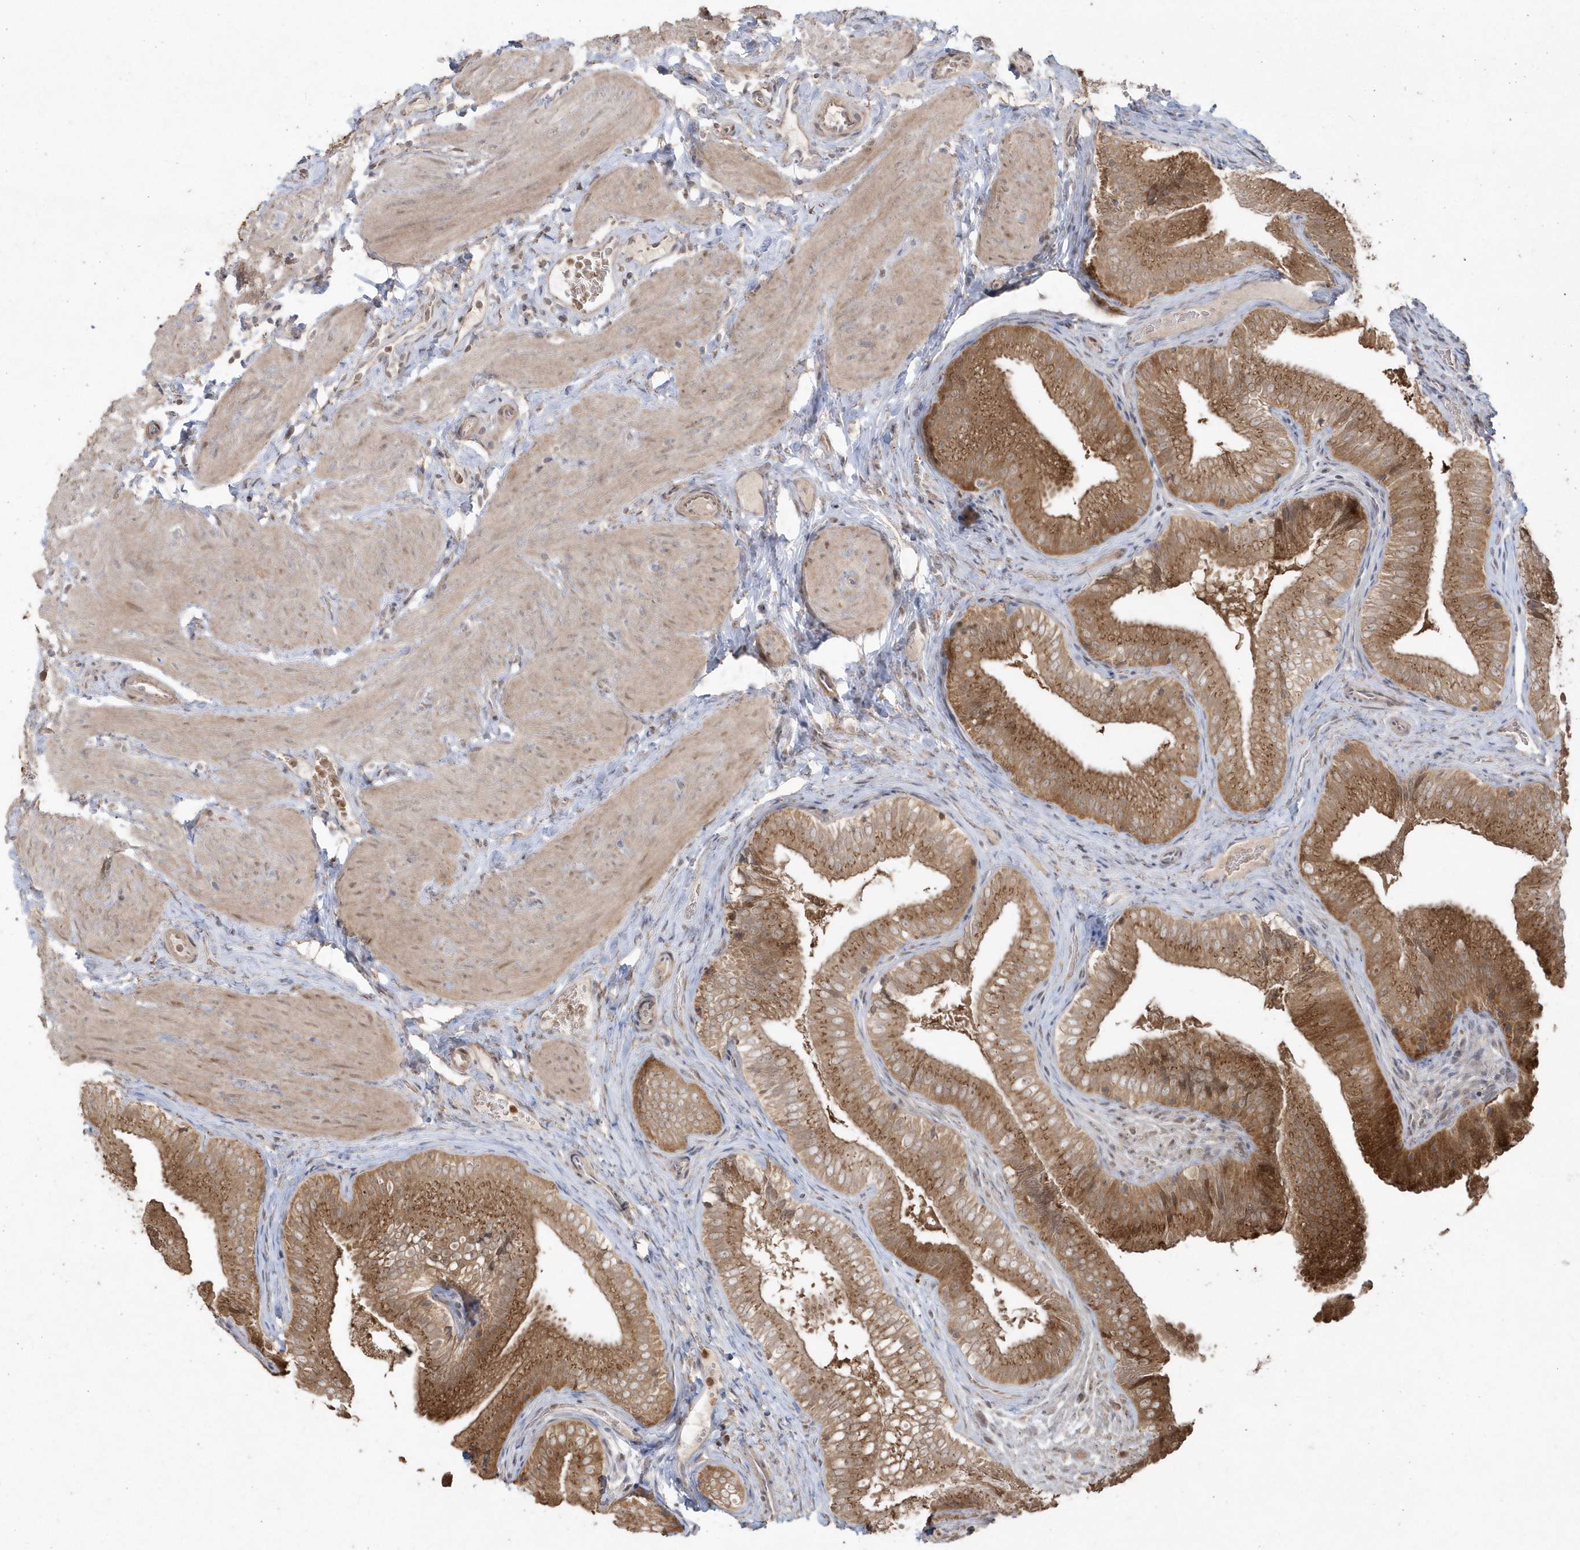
{"staining": {"intensity": "strong", "quantity": ">75%", "location": "cytoplasmic/membranous"}, "tissue": "gallbladder", "cell_type": "Glandular cells", "image_type": "normal", "snomed": [{"axis": "morphology", "description": "Normal tissue, NOS"}, {"axis": "topography", "description": "Gallbladder"}], "caption": "IHC image of benign gallbladder: human gallbladder stained using immunohistochemistry demonstrates high levels of strong protein expression localized specifically in the cytoplasmic/membranous of glandular cells, appearing as a cytoplasmic/membranous brown color.", "gene": "GEMIN6", "patient": {"sex": "female", "age": 30}}